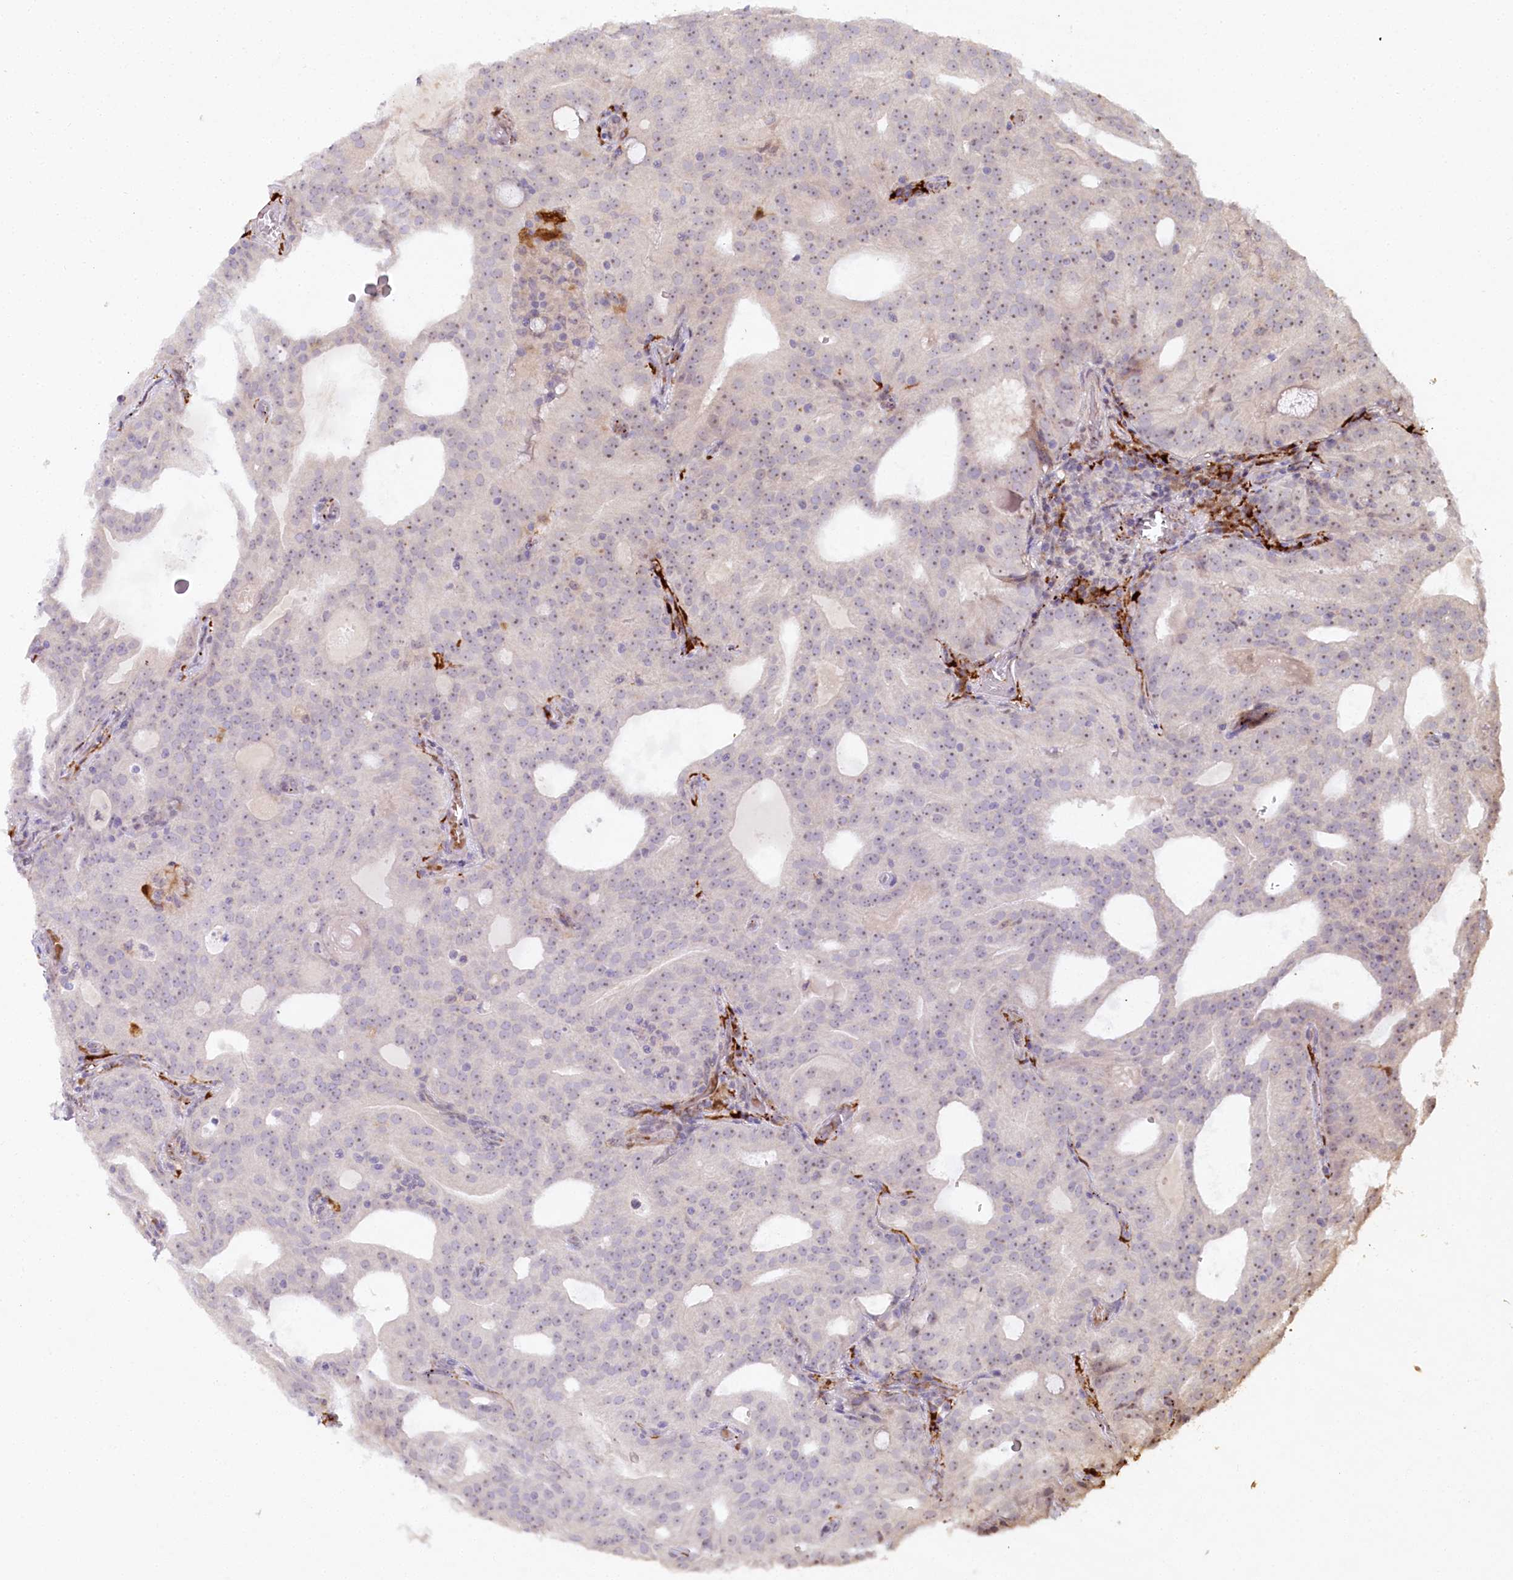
{"staining": {"intensity": "negative", "quantity": "none", "location": "none"}, "tissue": "prostate cancer", "cell_type": "Tumor cells", "image_type": "cancer", "snomed": [{"axis": "morphology", "description": "Adenocarcinoma, Medium grade"}, {"axis": "topography", "description": "Prostate"}], "caption": "Immunohistochemistry (IHC) of human prostate medium-grade adenocarcinoma exhibits no expression in tumor cells. Nuclei are stained in blue.", "gene": "WDR36", "patient": {"sex": "male", "age": 88}}